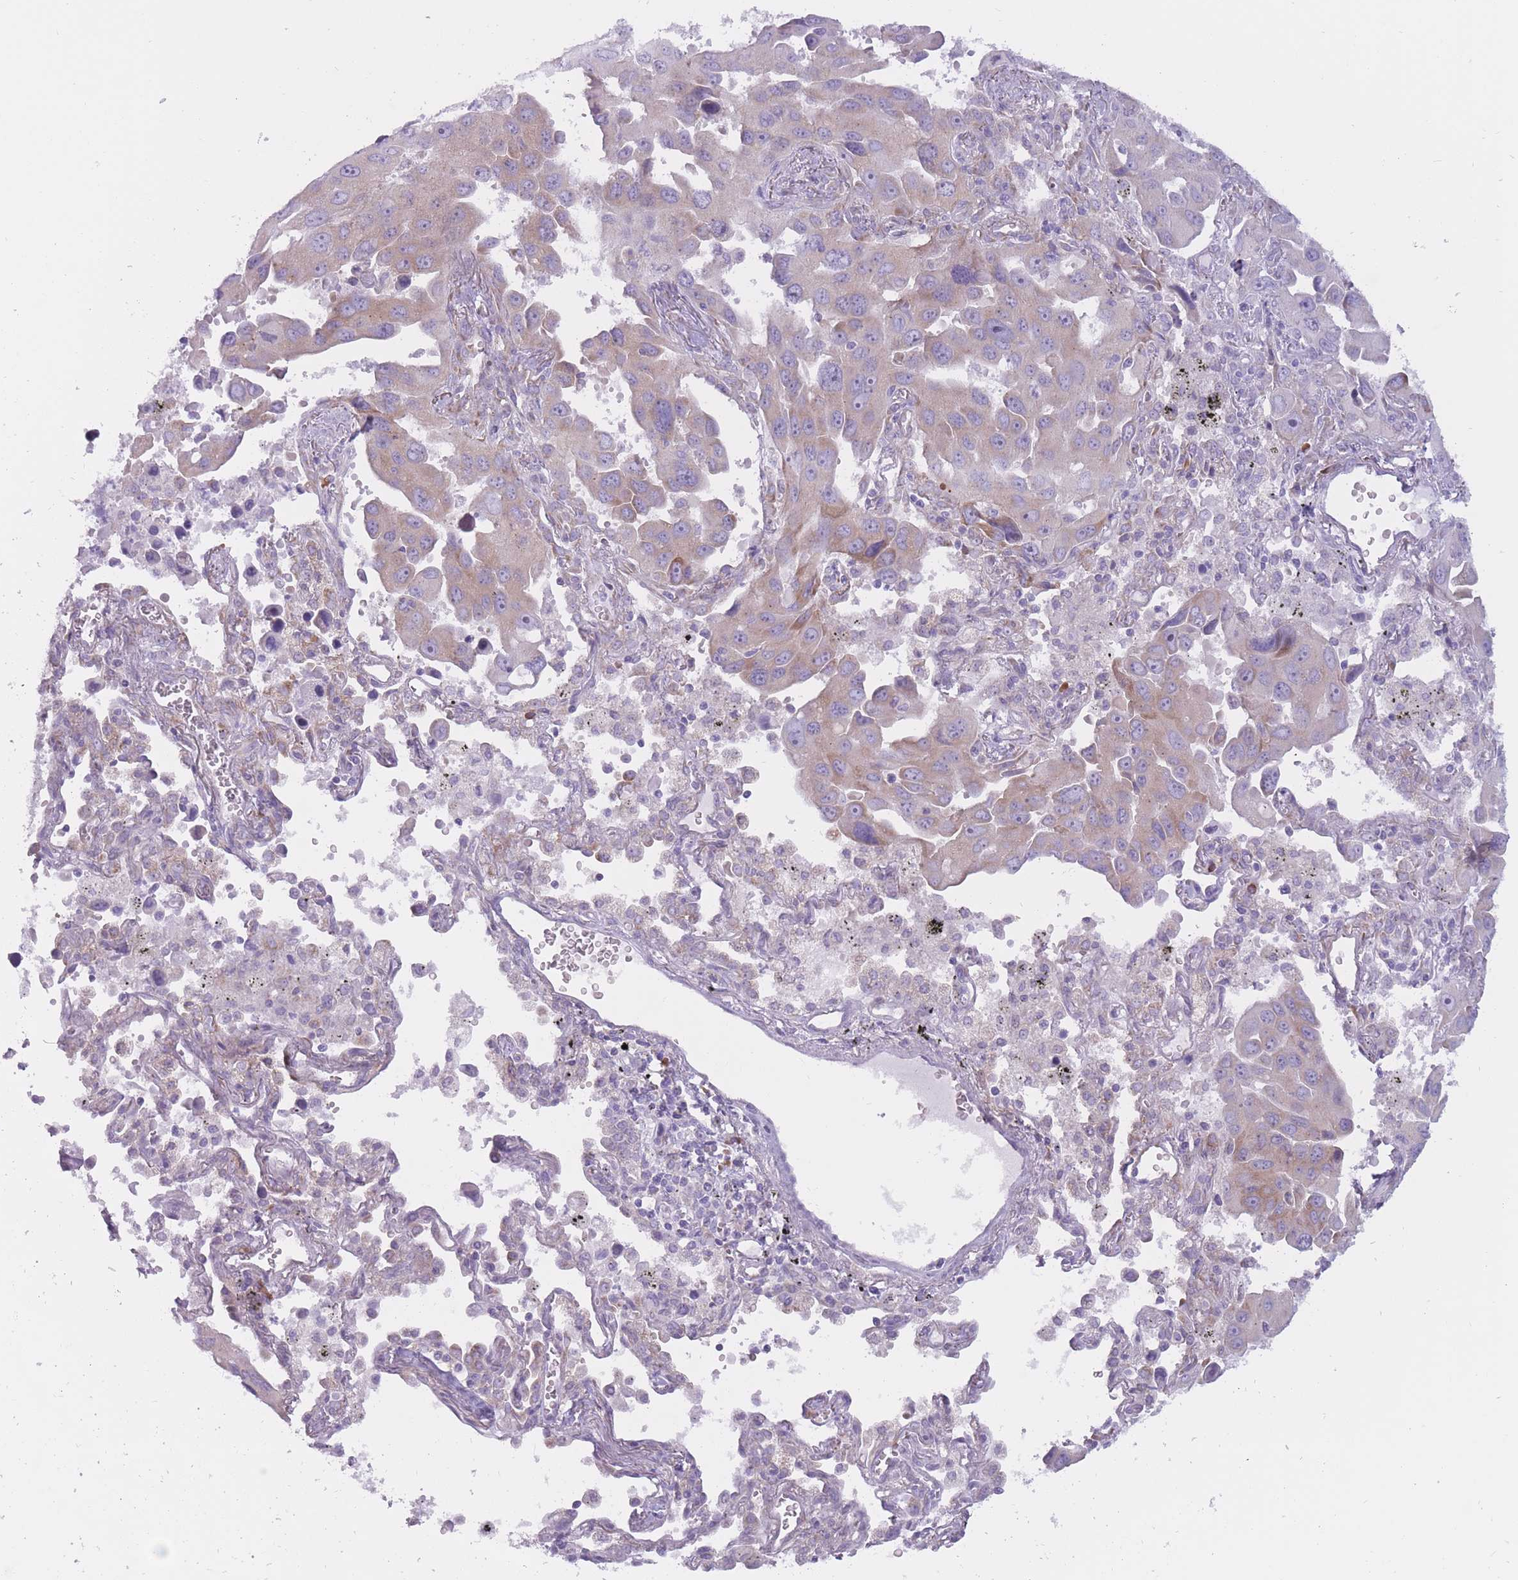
{"staining": {"intensity": "weak", "quantity": "<25%", "location": "cytoplasmic/membranous"}, "tissue": "lung cancer", "cell_type": "Tumor cells", "image_type": "cancer", "snomed": [{"axis": "morphology", "description": "Adenocarcinoma, NOS"}, {"axis": "topography", "description": "Lung"}], "caption": "There is no significant positivity in tumor cells of adenocarcinoma (lung). (DAB (3,3'-diaminobenzidine) immunohistochemistry (IHC) with hematoxylin counter stain).", "gene": "RPL18", "patient": {"sex": "male", "age": 66}}